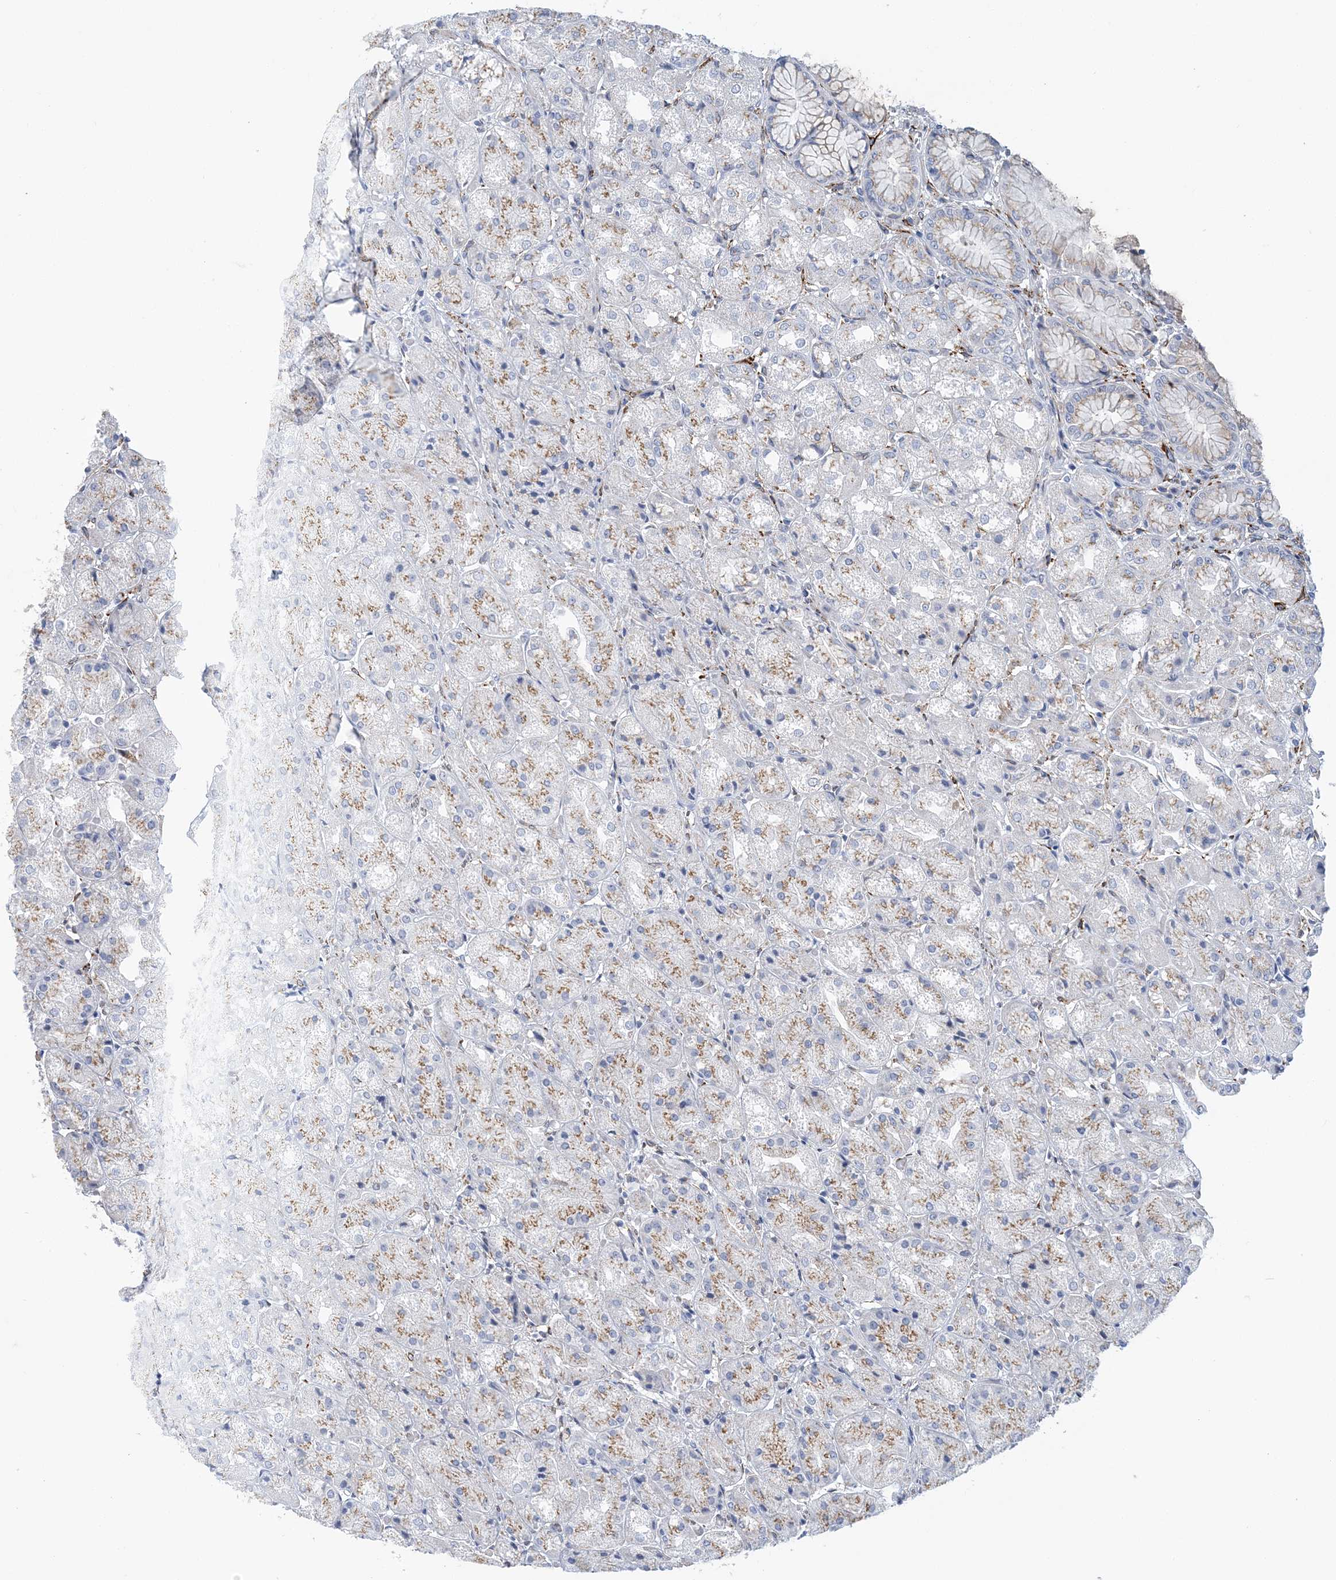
{"staining": {"intensity": "moderate", "quantity": ">75%", "location": "cytoplasmic/membranous"}, "tissue": "stomach", "cell_type": "Glandular cells", "image_type": "normal", "snomed": [{"axis": "morphology", "description": "Normal tissue, NOS"}, {"axis": "topography", "description": "Stomach, upper"}], "caption": "Protein staining reveals moderate cytoplasmic/membranous expression in approximately >75% of glandular cells in benign stomach.", "gene": "PLEKHG4B", "patient": {"sex": "male", "age": 72}}